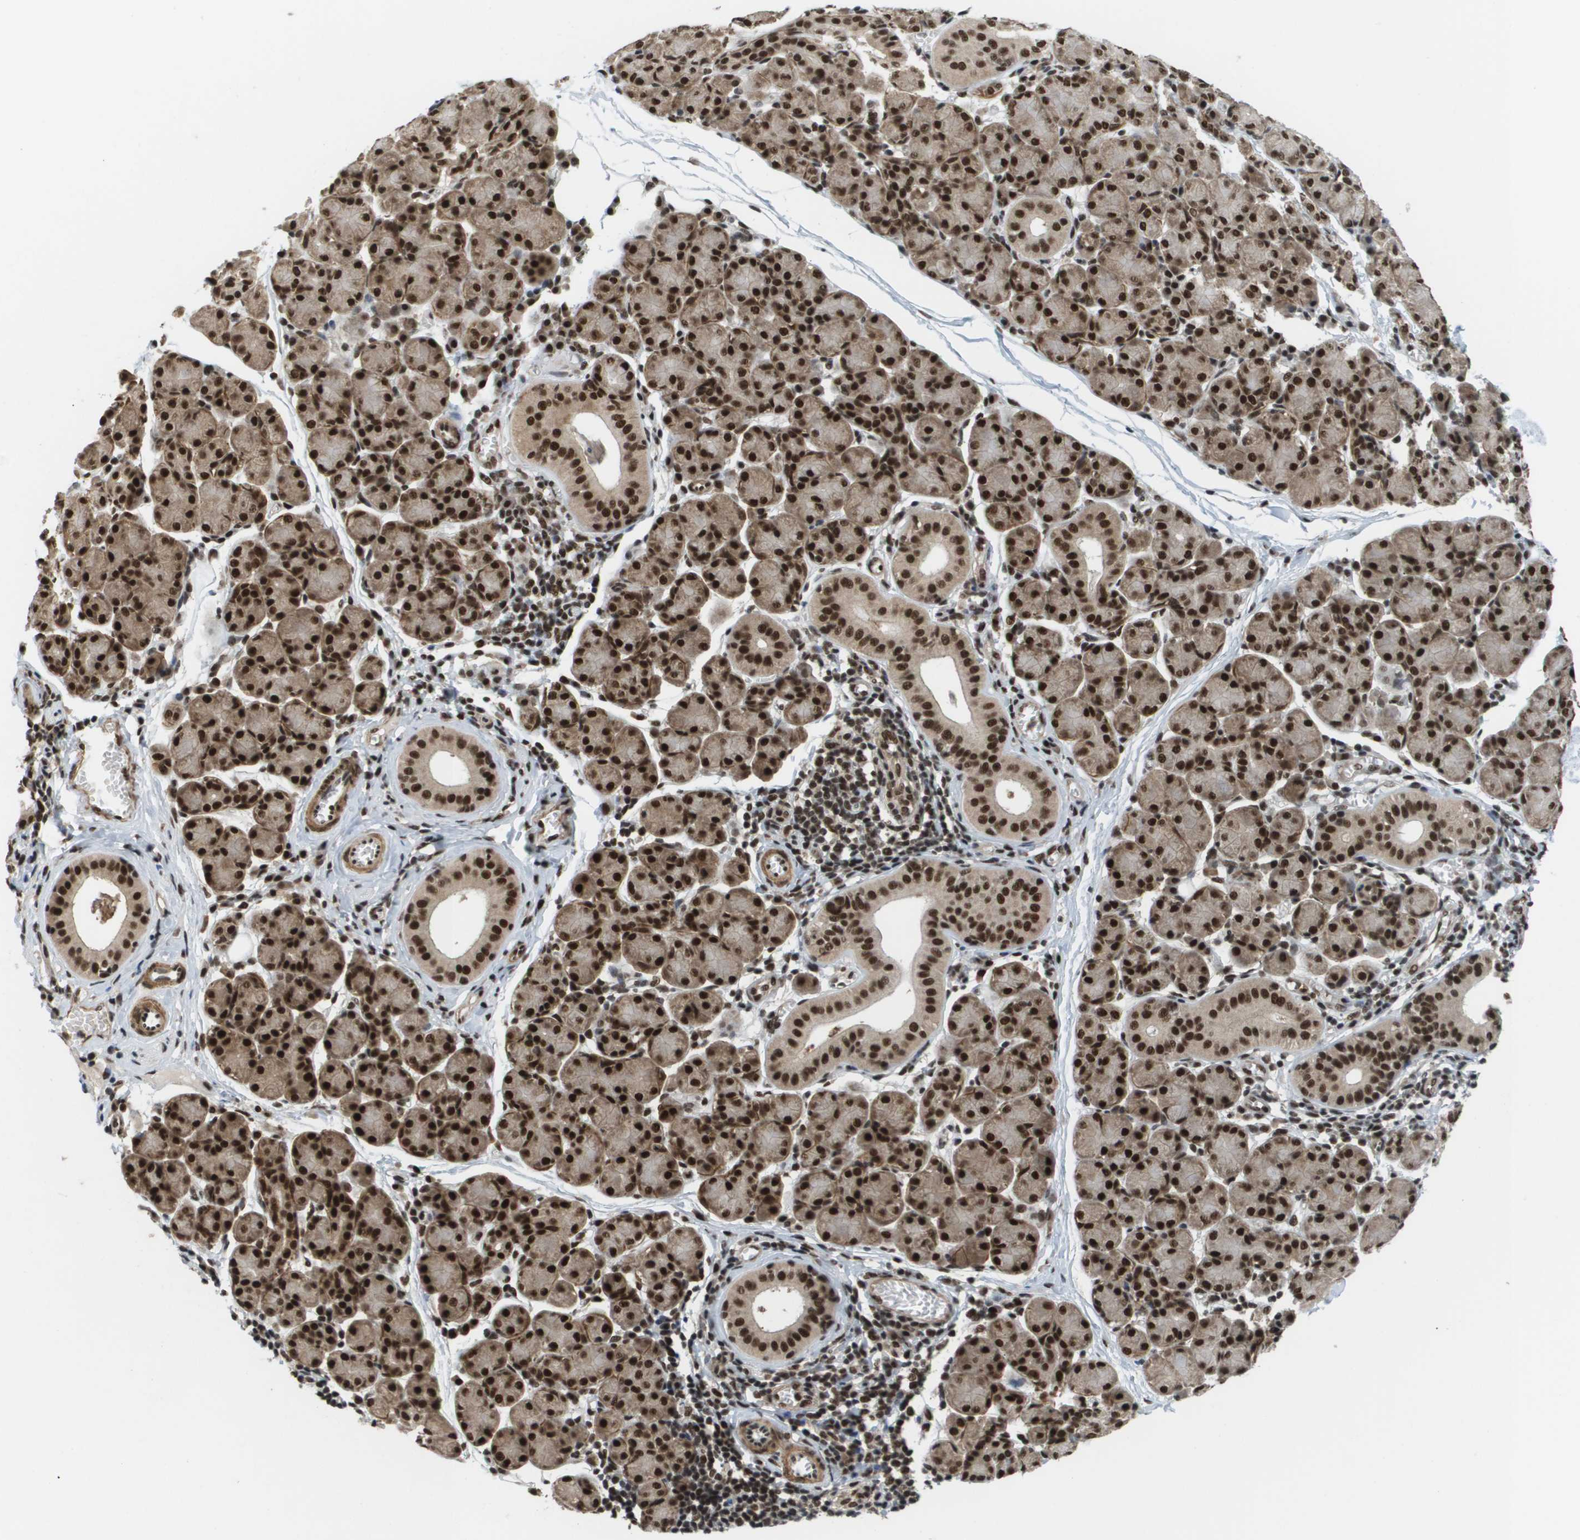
{"staining": {"intensity": "strong", "quantity": ">75%", "location": "cytoplasmic/membranous,nuclear"}, "tissue": "salivary gland", "cell_type": "Glandular cells", "image_type": "normal", "snomed": [{"axis": "morphology", "description": "Normal tissue, NOS"}, {"axis": "morphology", "description": "Inflammation, NOS"}, {"axis": "topography", "description": "Lymph node"}, {"axis": "topography", "description": "Salivary gland"}], "caption": "A brown stain highlights strong cytoplasmic/membranous,nuclear expression of a protein in glandular cells of benign salivary gland. (DAB (3,3'-diaminobenzidine) IHC, brown staining for protein, blue staining for nuclei).", "gene": "PRCC", "patient": {"sex": "male", "age": 3}}